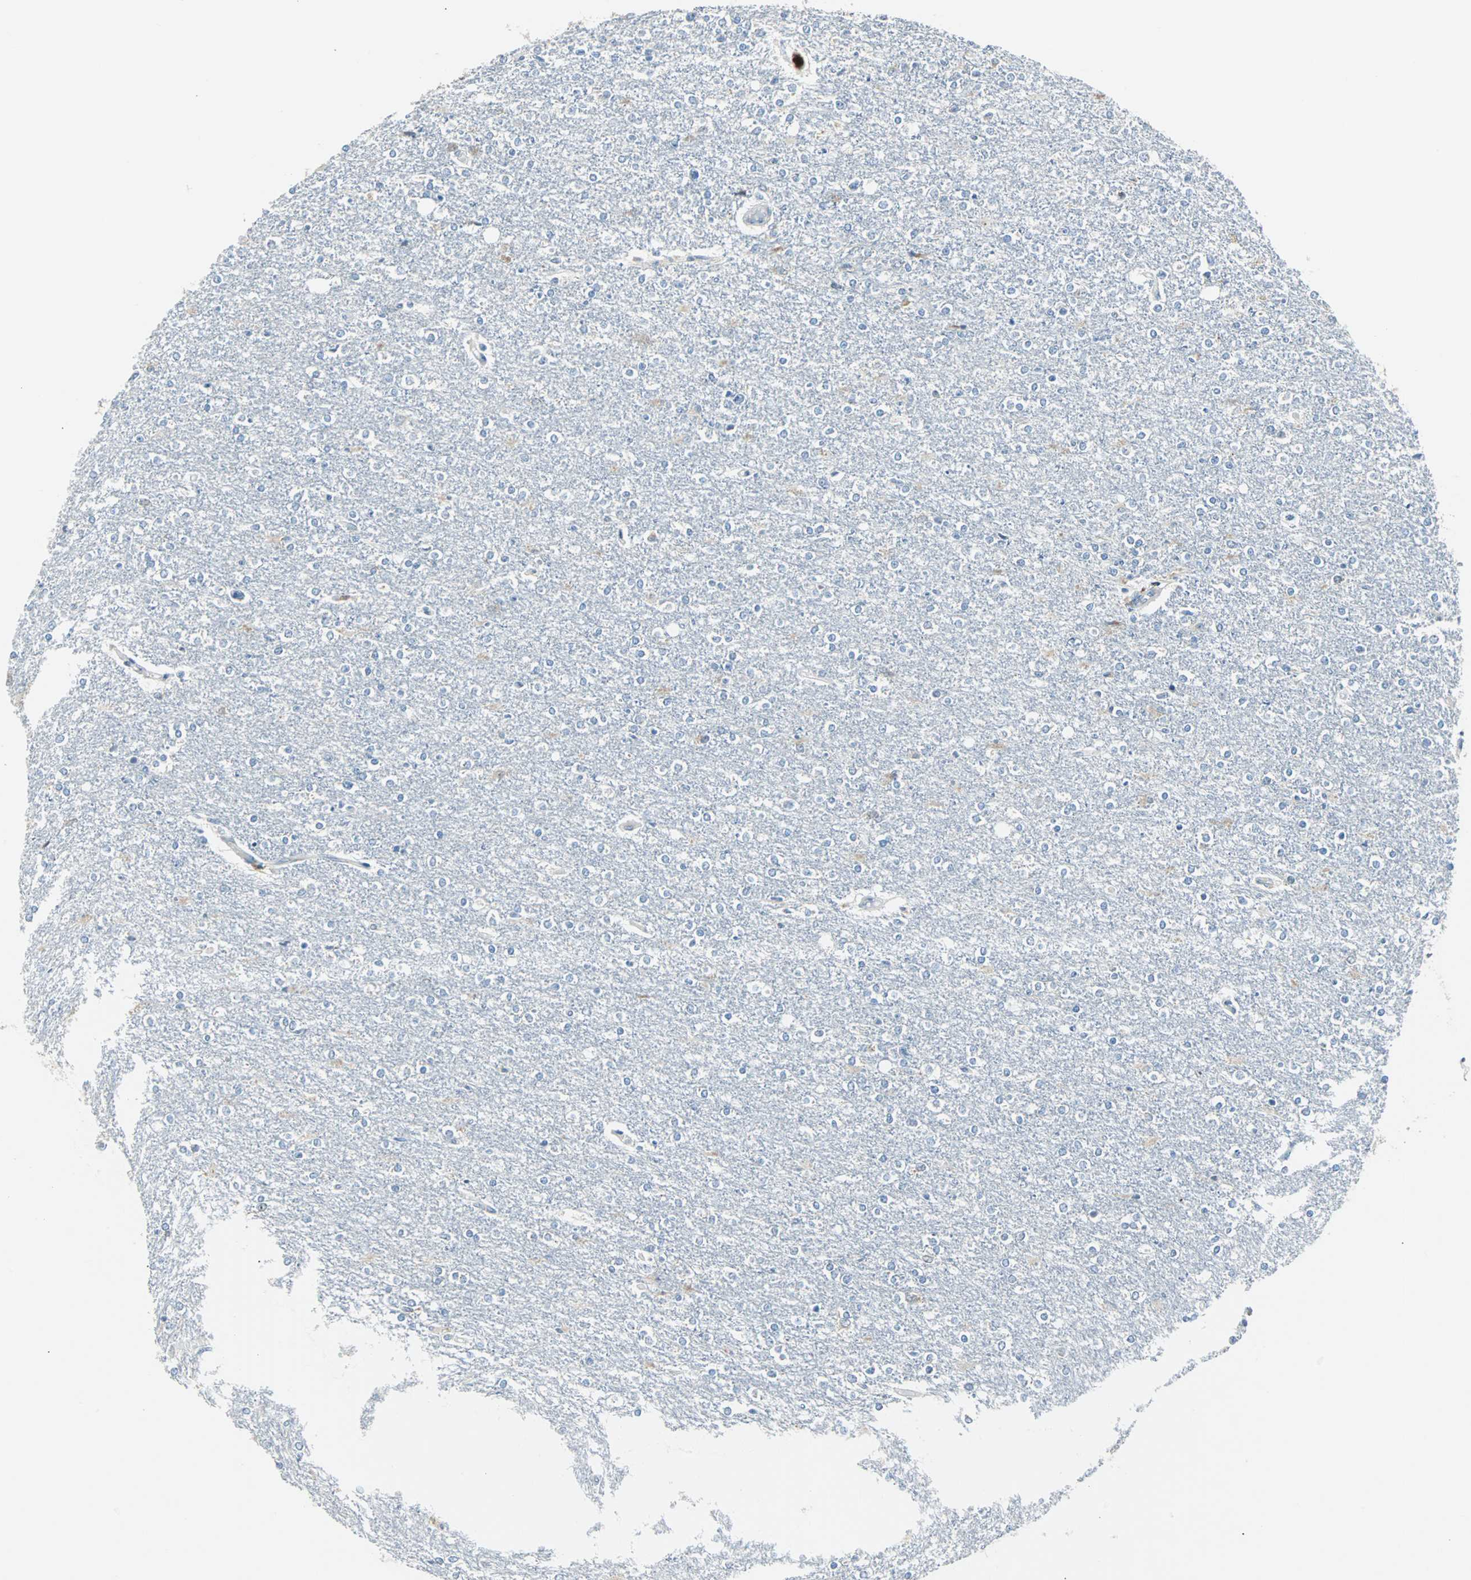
{"staining": {"intensity": "negative", "quantity": "none", "location": "none"}, "tissue": "glioma", "cell_type": "Tumor cells", "image_type": "cancer", "snomed": [{"axis": "morphology", "description": "Glioma, malignant, High grade"}, {"axis": "topography", "description": "Cerebral cortex"}], "caption": "The image reveals no staining of tumor cells in malignant glioma (high-grade).", "gene": "SOX30", "patient": {"sex": "male", "age": 76}}